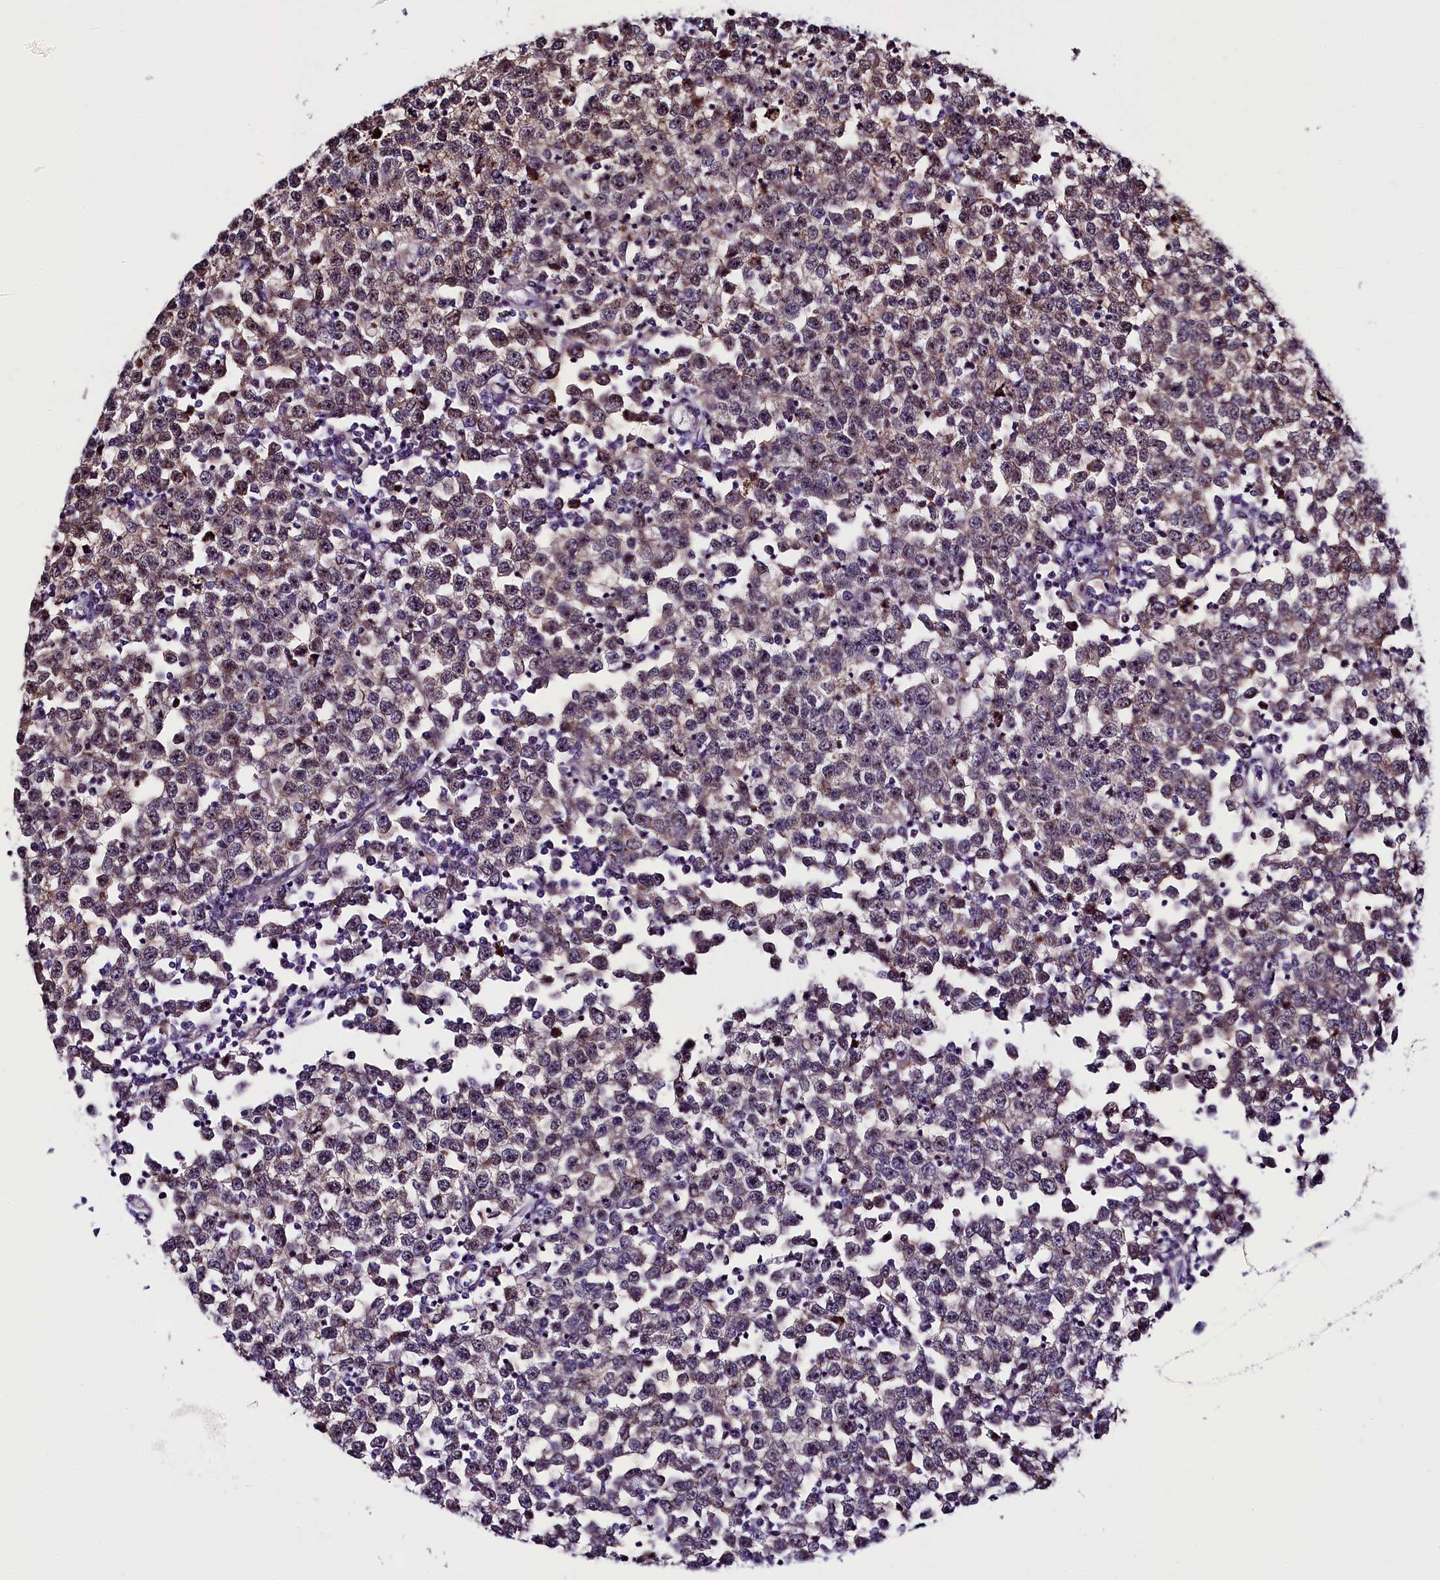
{"staining": {"intensity": "moderate", "quantity": "<25%", "location": "cytoplasmic/membranous,nuclear"}, "tissue": "testis cancer", "cell_type": "Tumor cells", "image_type": "cancer", "snomed": [{"axis": "morphology", "description": "Seminoma, NOS"}, {"axis": "topography", "description": "Testis"}], "caption": "Human testis seminoma stained with a protein marker demonstrates moderate staining in tumor cells.", "gene": "TRMT112", "patient": {"sex": "male", "age": 65}}